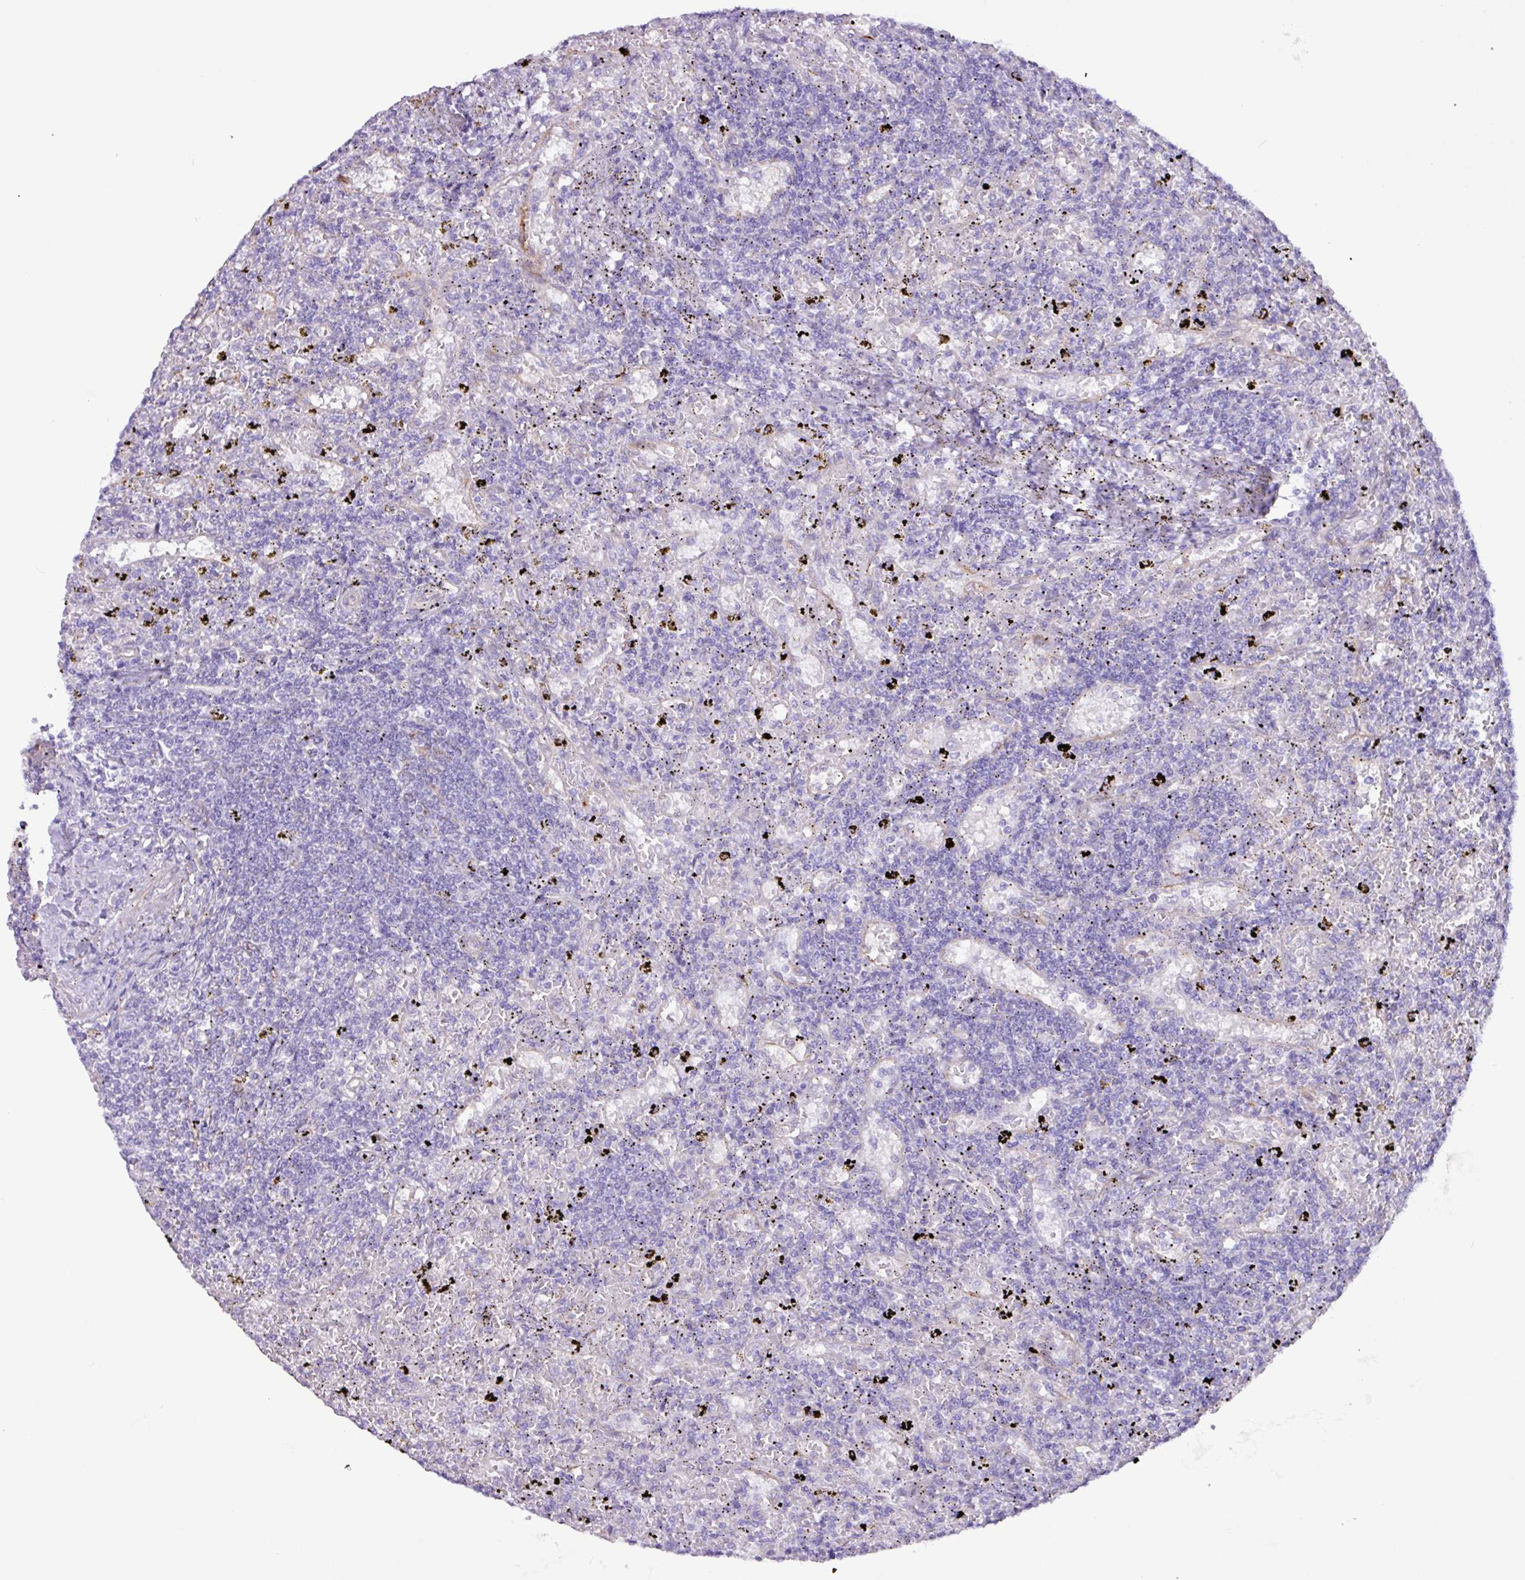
{"staining": {"intensity": "negative", "quantity": "none", "location": "none"}, "tissue": "lymphoma", "cell_type": "Tumor cells", "image_type": "cancer", "snomed": [{"axis": "morphology", "description": "Malignant lymphoma, non-Hodgkin's type, Low grade"}, {"axis": "topography", "description": "Spleen"}], "caption": "Tumor cells are negative for brown protein staining in lymphoma.", "gene": "SLC38A1", "patient": {"sex": "male", "age": 76}}